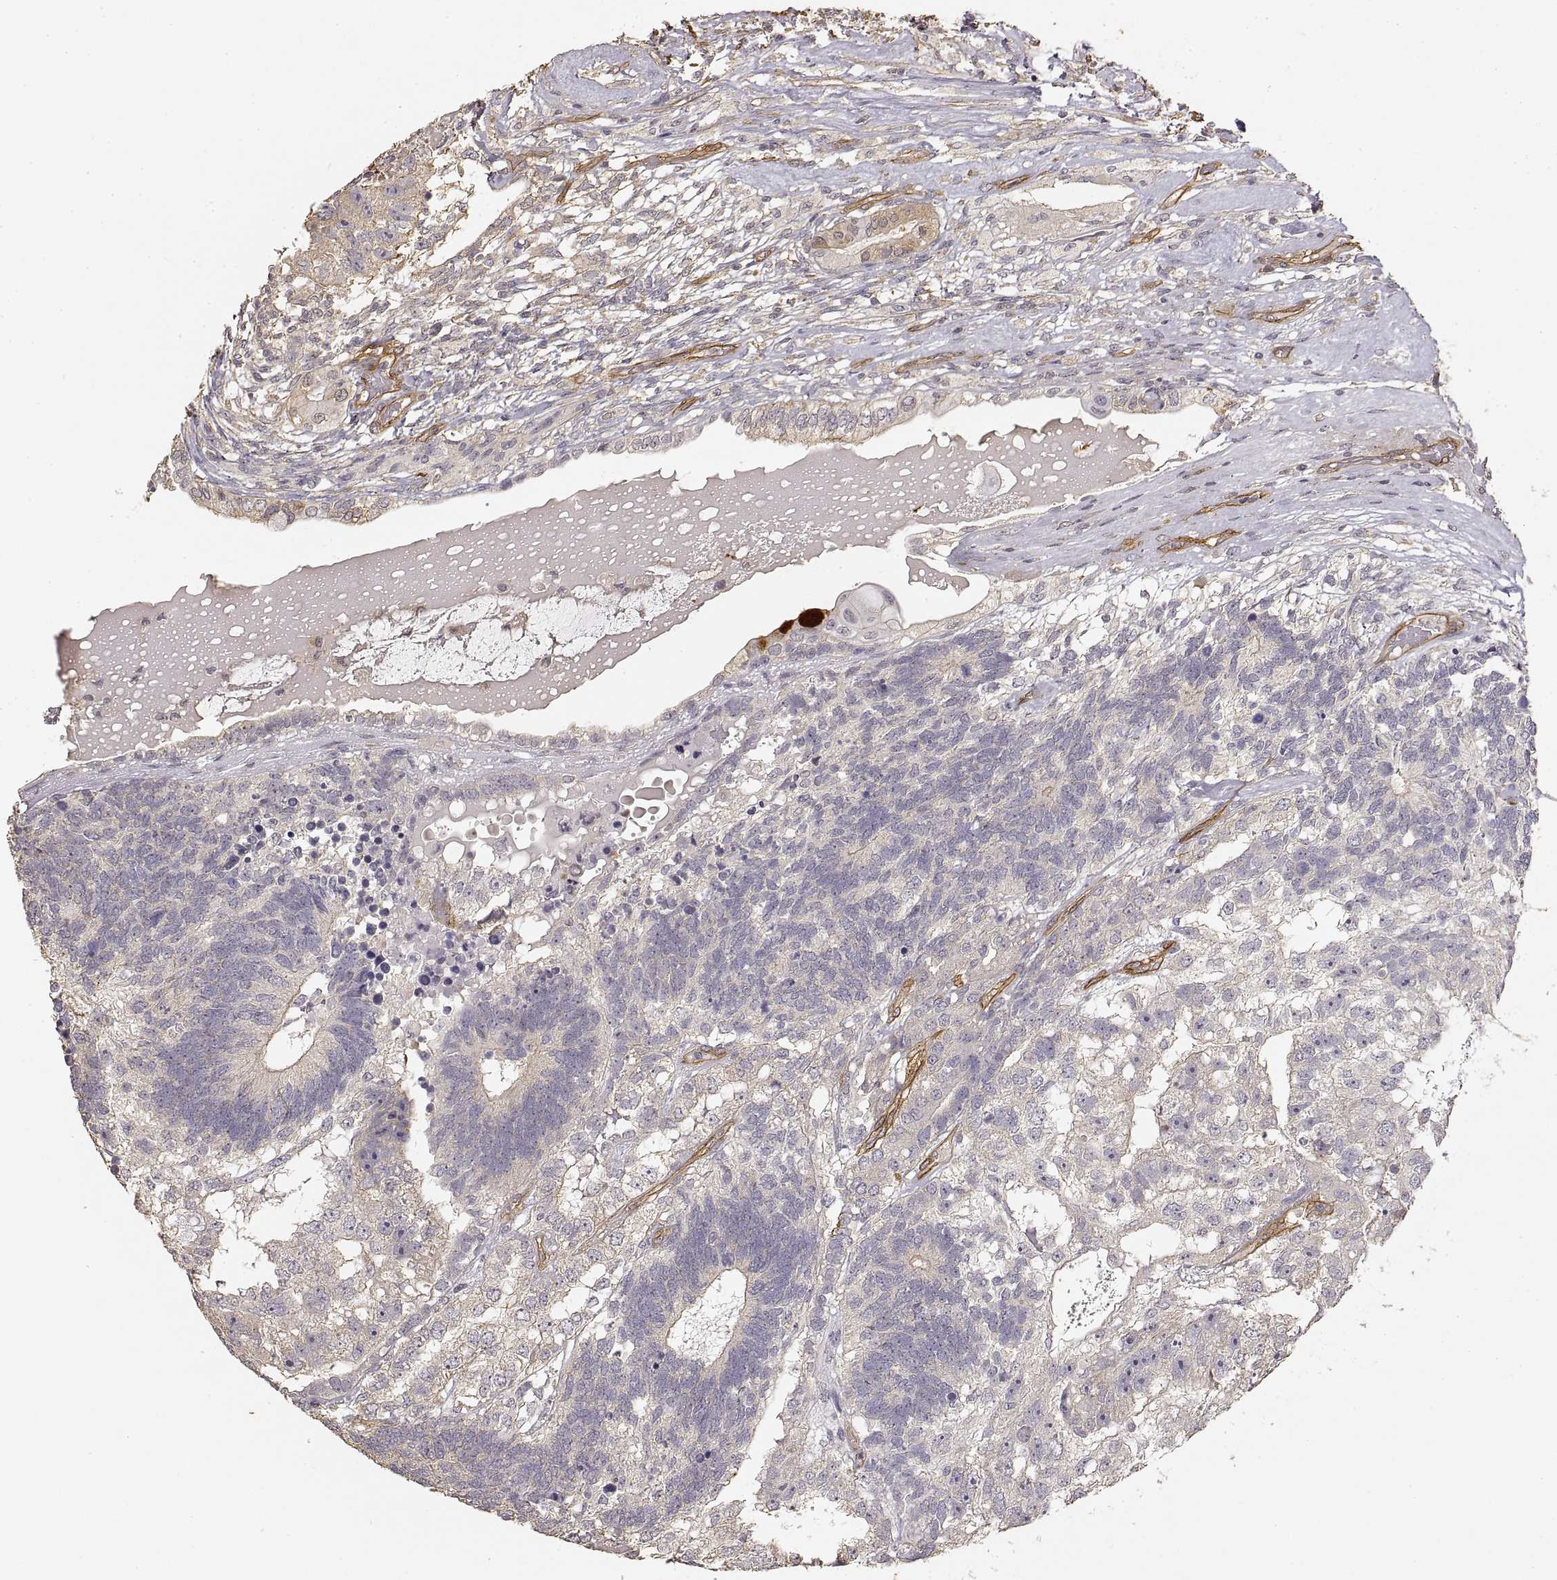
{"staining": {"intensity": "negative", "quantity": "none", "location": "none"}, "tissue": "testis cancer", "cell_type": "Tumor cells", "image_type": "cancer", "snomed": [{"axis": "morphology", "description": "Seminoma, NOS"}, {"axis": "morphology", "description": "Carcinoma, Embryonal, NOS"}, {"axis": "topography", "description": "Testis"}], "caption": "The micrograph demonstrates no staining of tumor cells in testis cancer (embryonal carcinoma).", "gene": "LAMA4", "patient": {"sex": "male", "age": 41}}